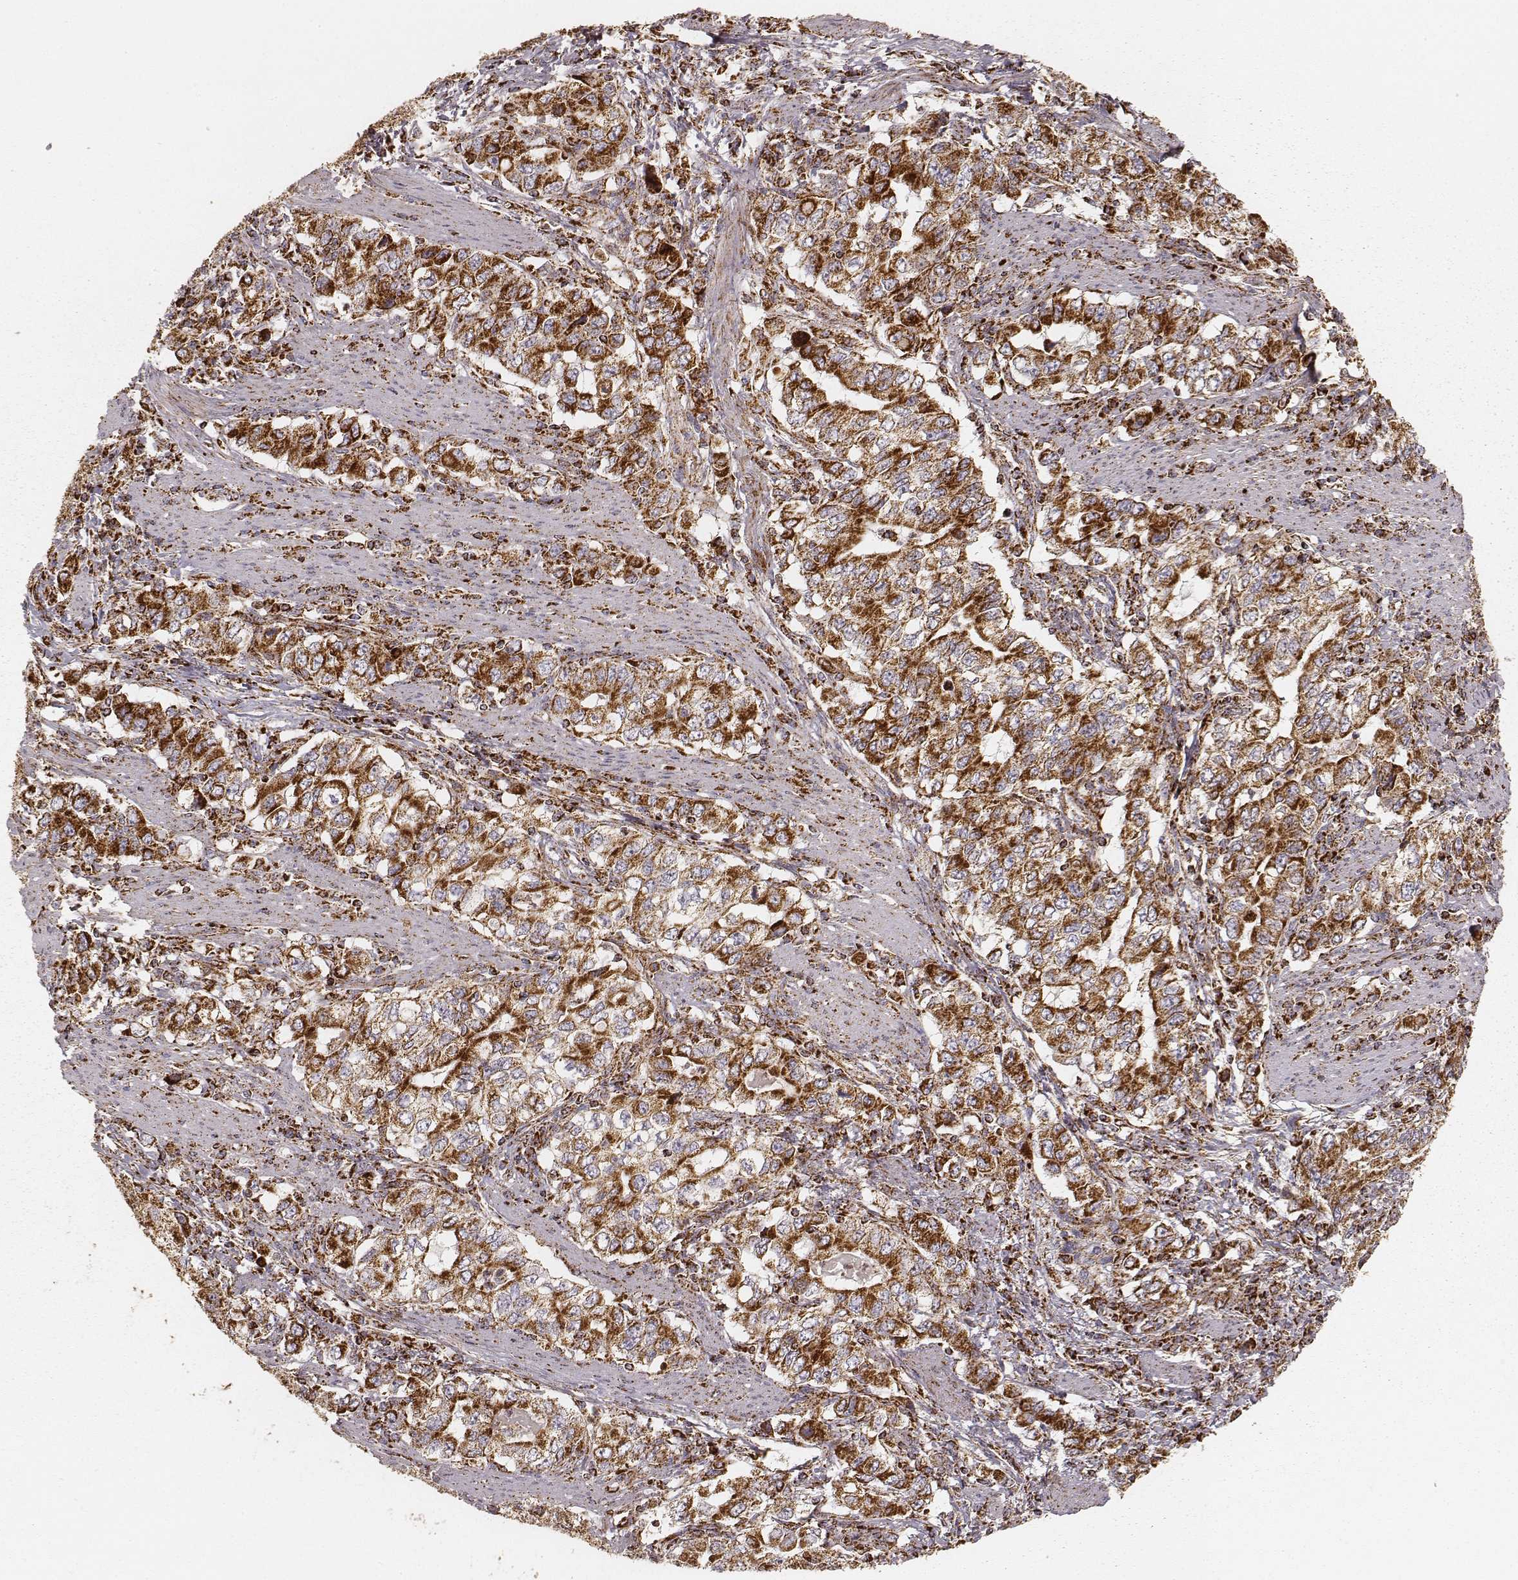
{"staining": {"intensity": "strong", "quantity": ">75%", "location": "cytoplasmic/membranous"}, "tissue": "stomach cancer", "cell_type": "Tumor cells", "image_type": "cancer", "snomed": [{"axis": "morphology", "description": "Adenocarcinoma, NOS"}, {"axis": "topography", "description": "Stomach, lower"}], "caption": "The image reveals staining of stomach cancer, revealing strong cytoplasmic/membranous protein expression (brown color) within tumor cells.", "gene": "CS", "patient": {"sex": "female", "age": 72}}